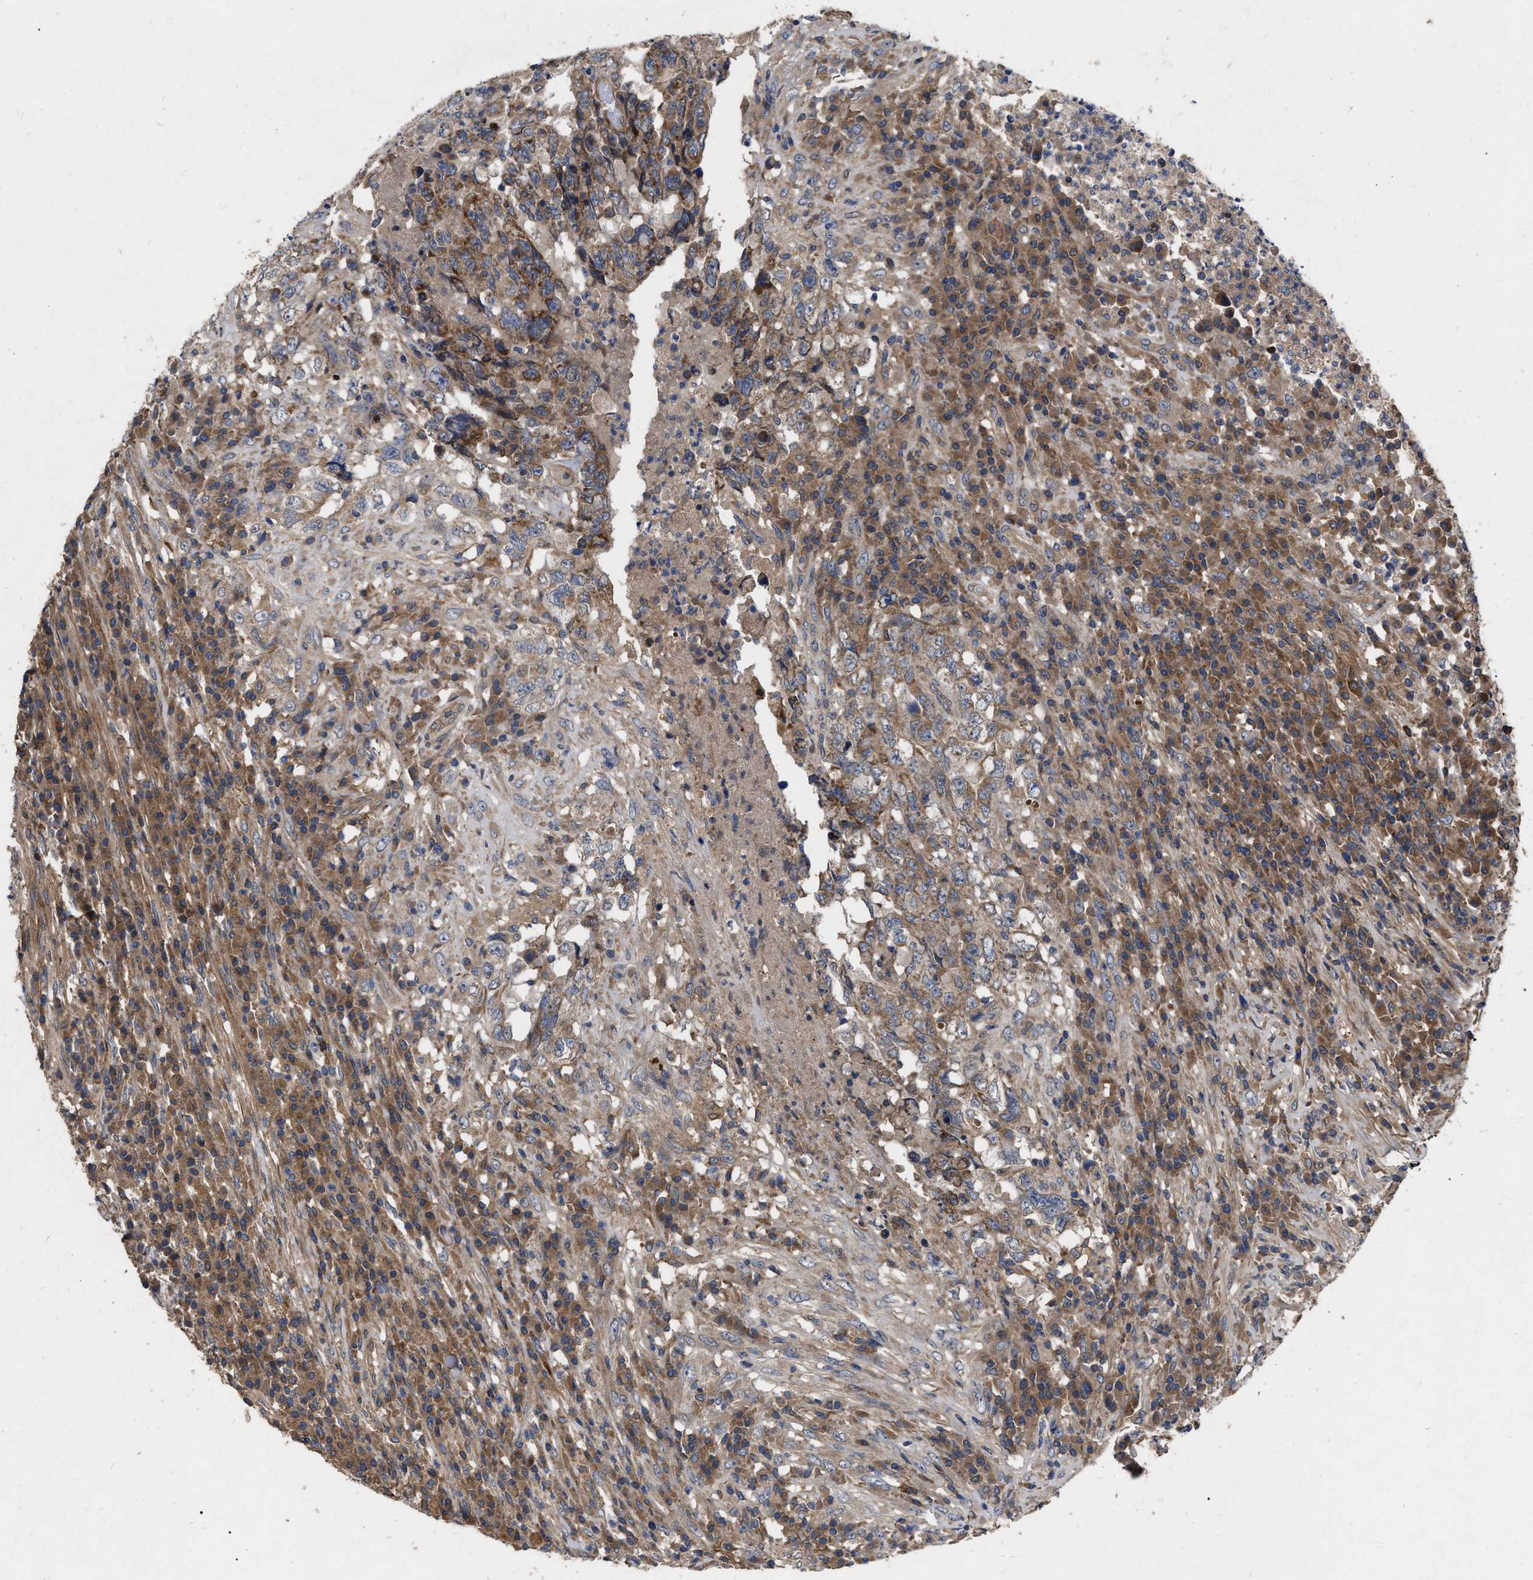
{"staining": {"intensity": "moderate", "quantity": ">75%", "location": "cytoplasmic/membranous"}, "tissue": "testis cancer", "cell_type": "Tumor cells", "image_type": "cancer", "snomed": [{"axis": "morphology", "description": "Necrosis, NOS"}, {"axis": "morphology", "description": "Carcinoma, Embryonal, NOS"}, {"axis": "topography", "description": "Testis"}], "caption": "The immunohistochemical stain shows moderate cytoplasmic/membranous expression in tumor cells of testis cancer (embryonal carcinoma) tissue. The protein of interest is shown in brown color, while the nuclei are stained blue.", "gene": "CDKN2C", "patient": {"sex": "male", "age": 19}}